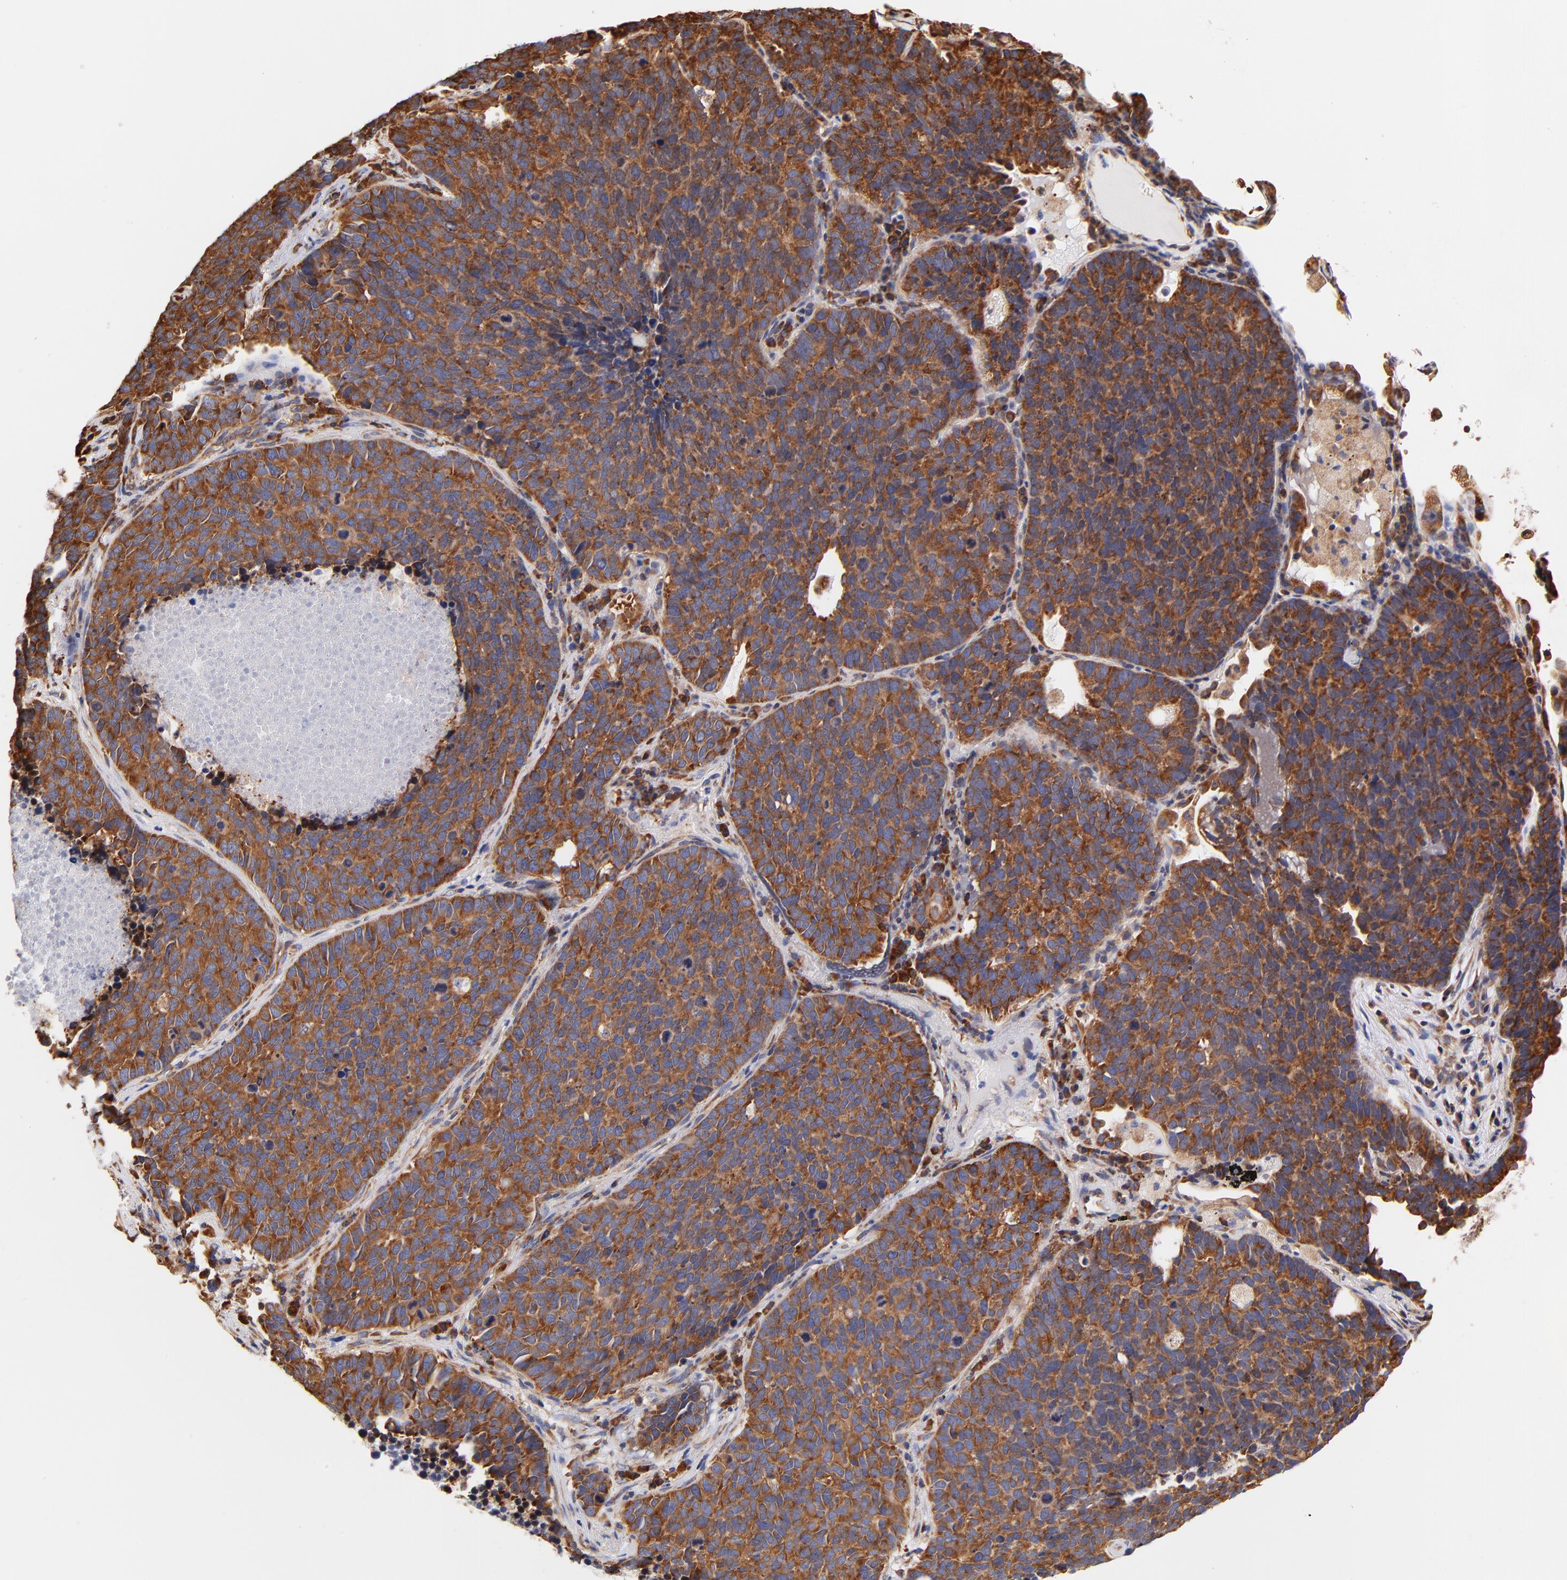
{"staining": {"intensity": "strong", "quantity": ">75%", "location": "cytoplasmic/membranous"}, "tissue": "lung cancer", "cell_type": "Tumor cells", "image_type": "cancer", "snomed": [{"axis": "morphology", "description": "Neoplasm, malignant, NOS"}, {"axis": "topography", "description": "Lung"}], "caption": "A histopathology image showing strong cytoplasmic/membranous positivity in approximately >75% of tumor cells in lung cancer, as visualized by brown immunohistochemical staining.", "gene": "RPL27", "patient": {"sex": "female", "age": 75}}